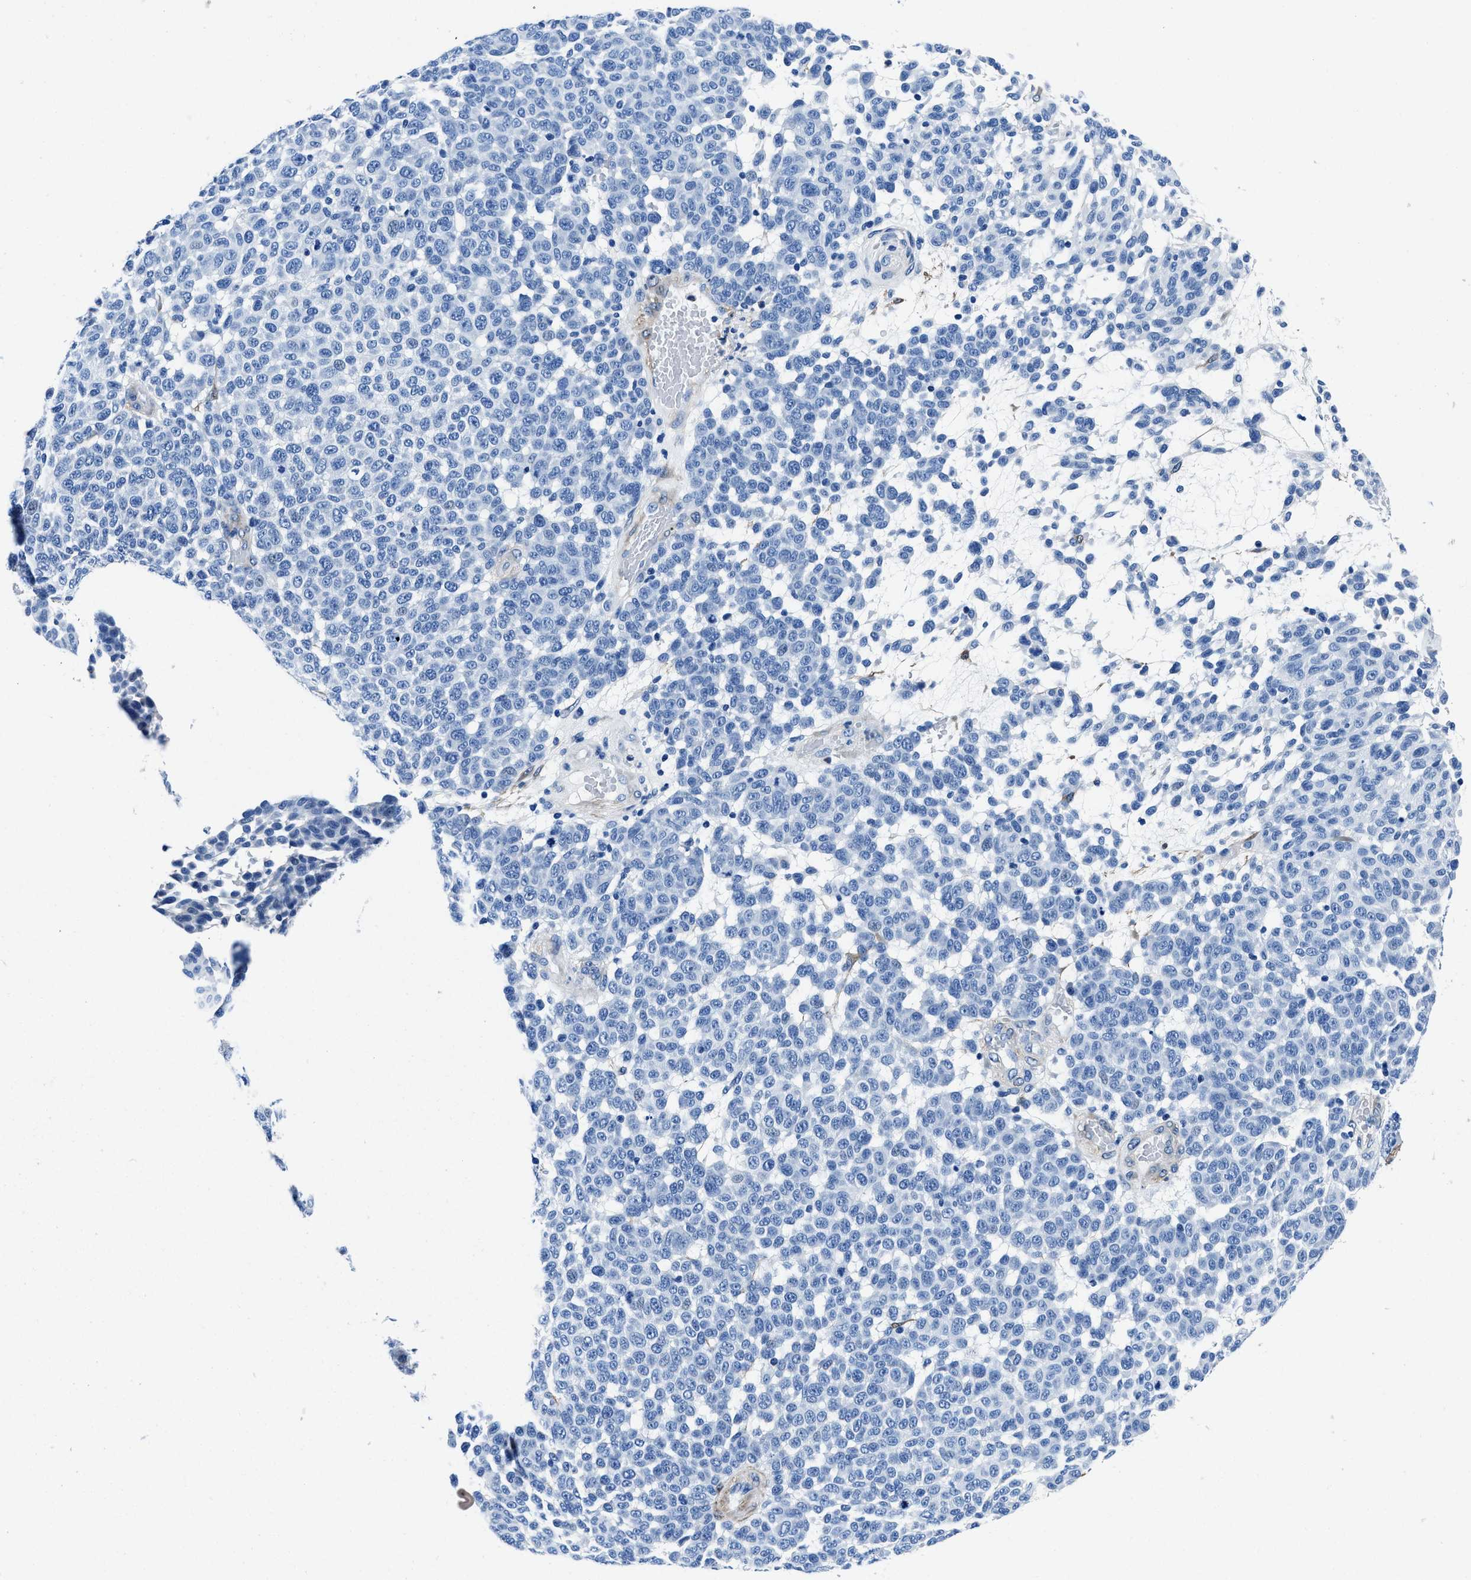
{"staining": {"intensity": "negative", "quantity": "none", "location": "none"}, "tissue": "melanoma", "cell_type": "Tumor cells", "image_type": "cancer", "snomed": [{"axis": "morphology", "description": "Malignant melanoma, NOS"}, {"axis": "topography", "description": "Skin"}], "caption": "The immunohistochemistry (IHC) image has no significant staining in tumor cells of melanoma tissue.", "gene": "TEX261", "patient": {"sex": "male", "age": 59}}